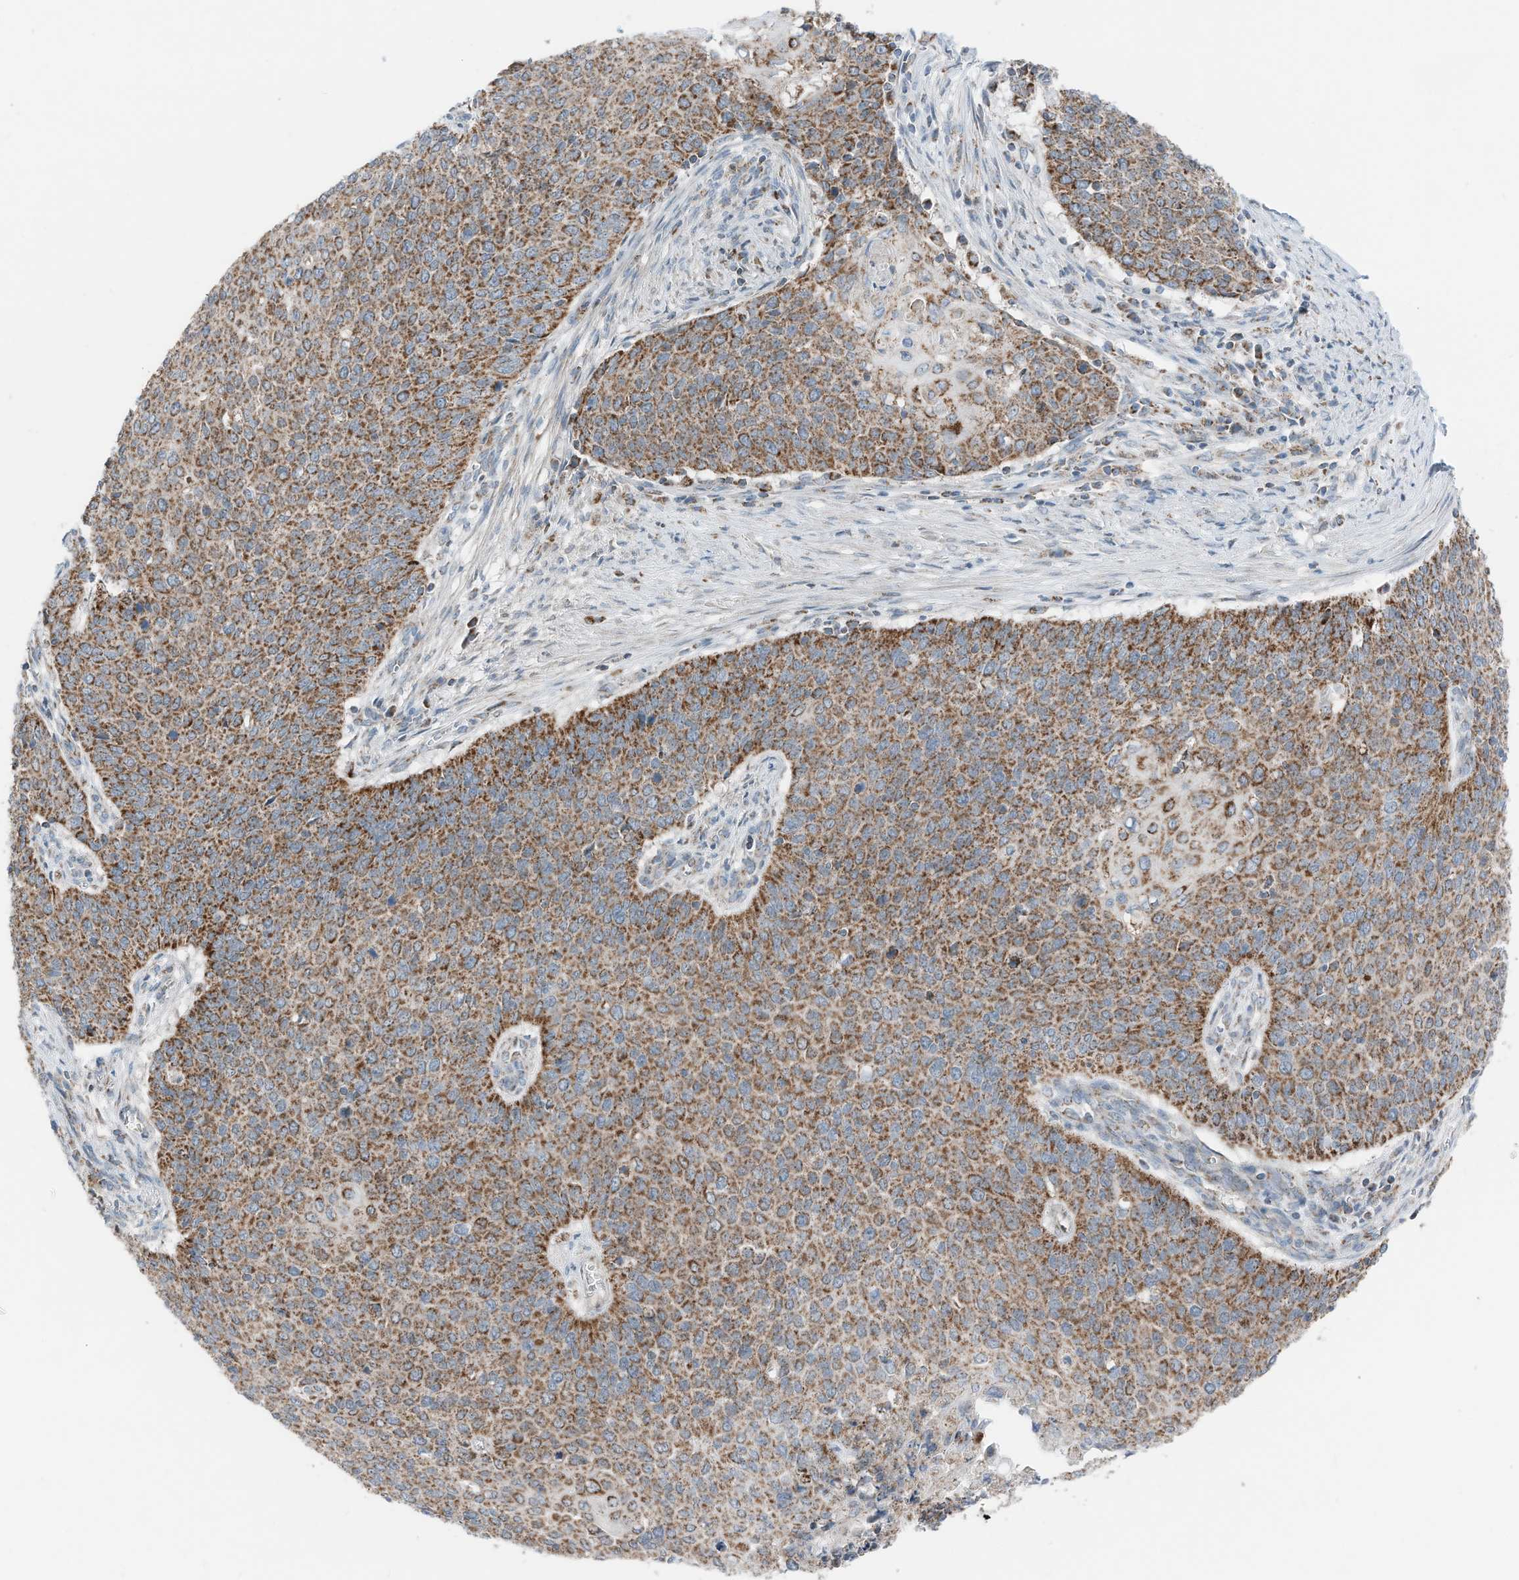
{"staining": {"intensity": "moderate", "quantity": ">75%", "location": "cytoplasmic/membranous"}, "tissue": "cervical cancer", "cell_type": "Tumor cells", "image_type": "cancer", "snomed": [{"axis": "morphology", "description": "Squamous cell carcinoma, NOS"}, {"axis": "topography", "description": "Cervix"}], "caption": "Protein staining of cervical cancer tissue reveals moderate cytoplasmic/membranous expression in approximately >75% of tumor cells.", "gene": "RMND1", "patient": {"sex": "female", "age": 39}}